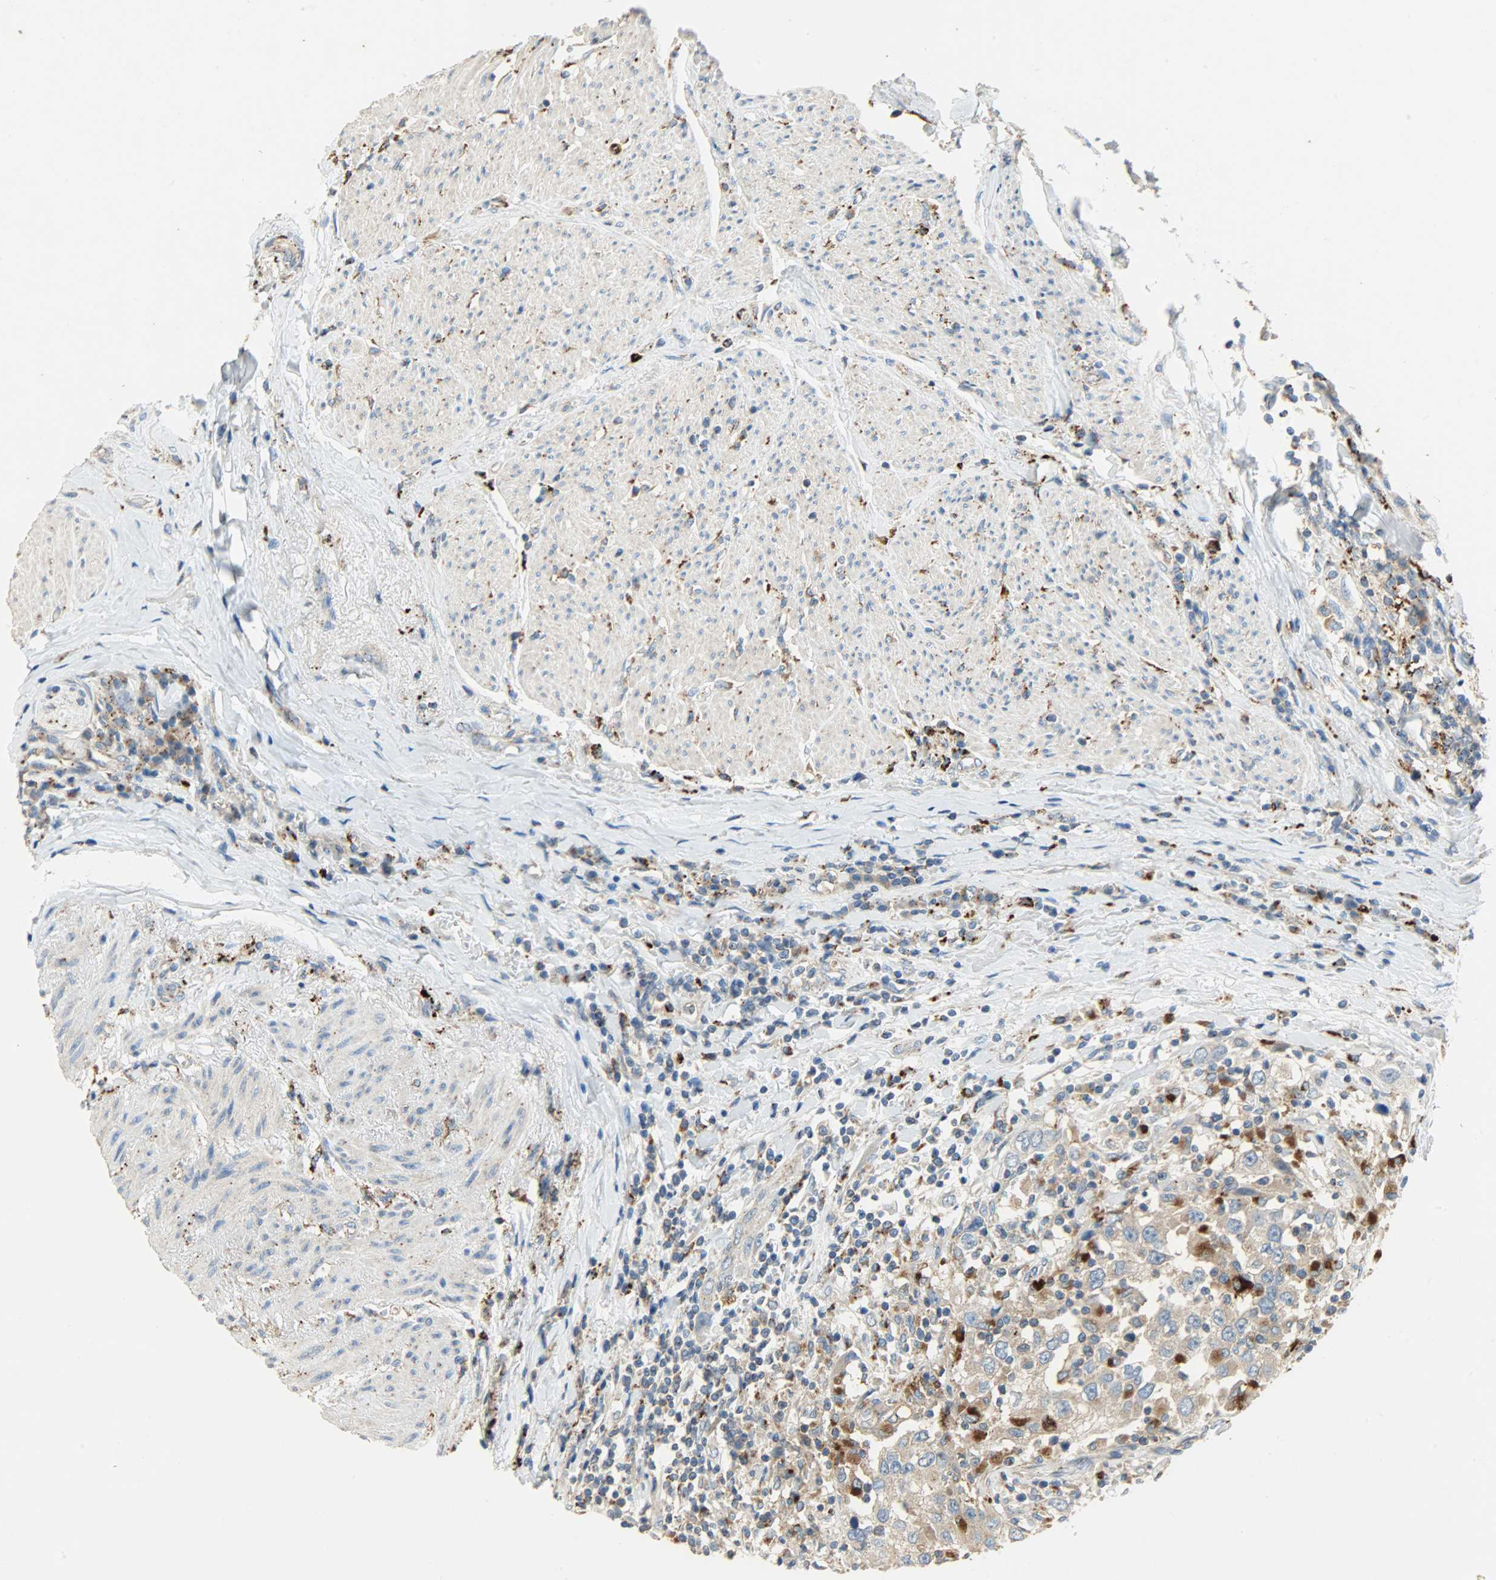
{"staining": {"intensity": "weak", "quantity": ">75%", "location": "cytoplasmic/membranous"}, "tissue": "urothelial cancer", "cell_type": "Tumor cells", "image_type": "cancer", "snomed": [{"axis": "morphology", "description": "Urothelial carcinoma, High grade"}, {"axis": "topography", "description": "Urinary bladder"}], "caption": "A low amount of weak cytoplasmic/membranous staining is appreciated in approximately >75% of tumor cells in urothelial cancer tissue. The staining was performed using DAB to visualize the protein expression in brown, while the nuclei were stained in blue with hematoxylin (Magnification: 20x).", "gene": "ASAH1", "patient": {"sex": "female", "age": 80}}